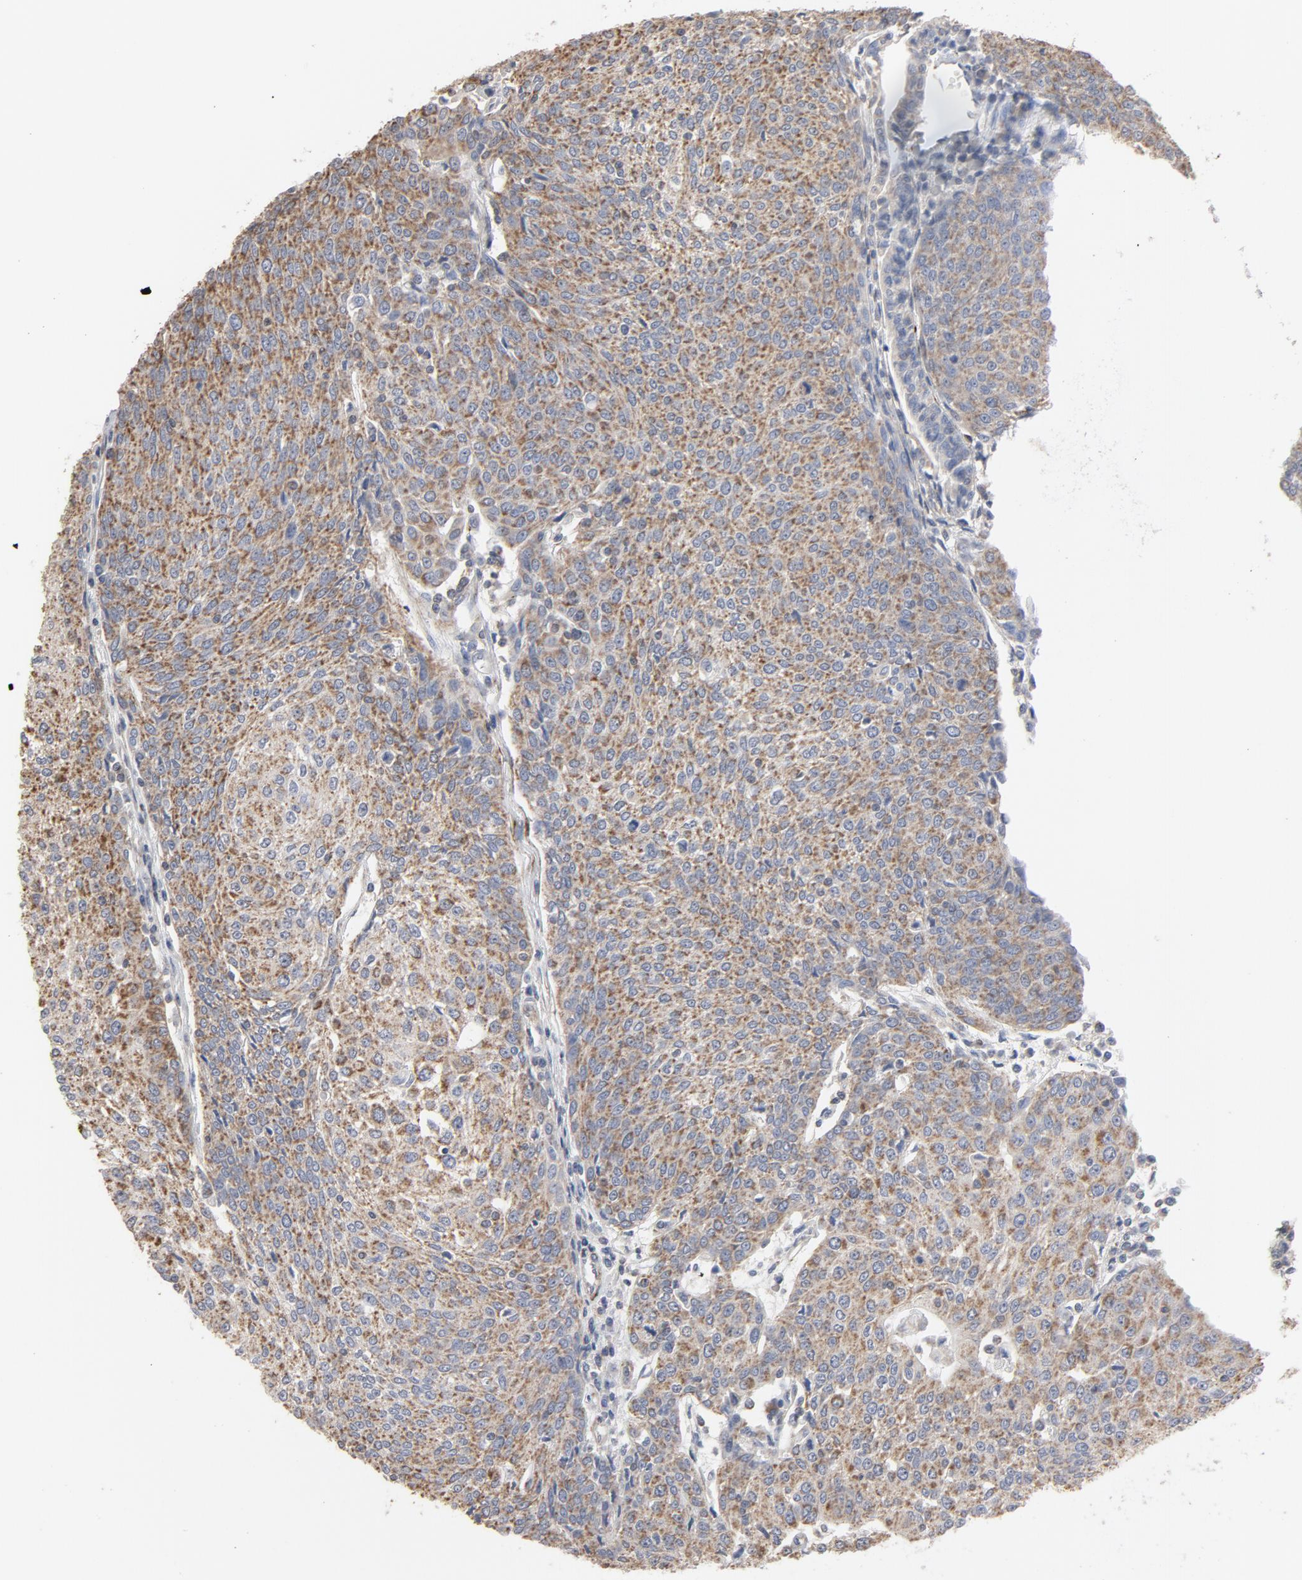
{"staining": {"intensity": "moderate", "quantity": "25%-75%", "location": "cytoplasmic/membranous"}, "tissue": "urothelial cancer", "cell_type": "Tumor cells", "image_type": "cancer", "snomed": [{"axis": "morphology", "description": "Urothelial carcinoma, High grade"}, {"axis": "topography", "description": "Urinary bladder"}], "caption": "A brown stain highlights moderate cytoplasmic/membranous expression of a protein in urothelial cancer tumor cells.", "gene": "GNG2", "patient": {"sex": "female", "age": 85}}